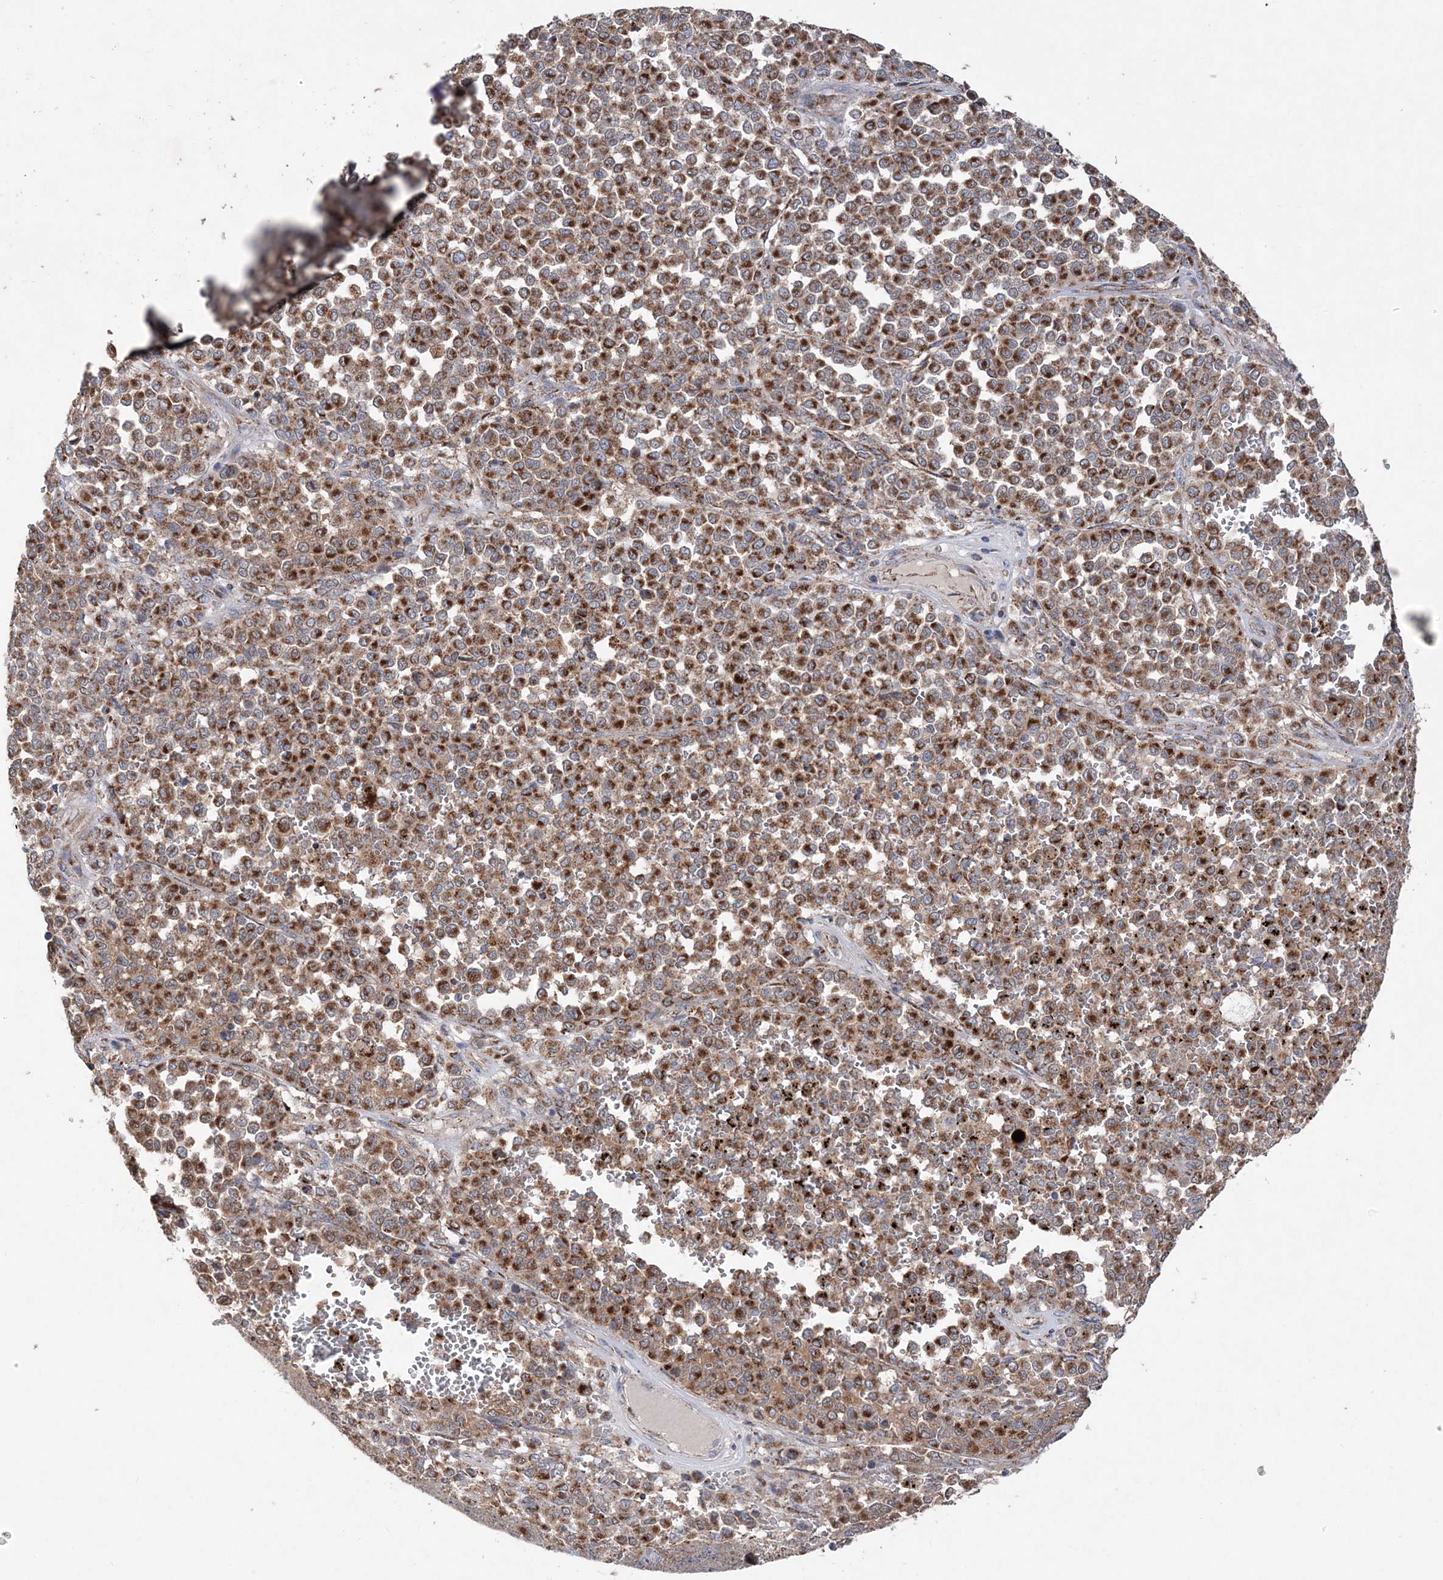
{"staining": {"intensity": "strong", "quantity": ">75%", "location": "cytoplasmic/membranous"}, "tissue": "melanoma", "cell_type": "Tumor cells", "image_type": "cancer", "snomed": [{"axis": "morphology", "description": "Malignant melanoma, Metastatic site"}, {"axis": "topography", "description": "Pancreas"}], "caption": "Strong cytoplasmic/membranous expression for a protein is present in about >75% of tumor cells of malignant melanoma (metastatic site) using immunohistochemistry (IHC).", "gene": "NGLY1", "patient": {"sex": "female", "age": 30}}